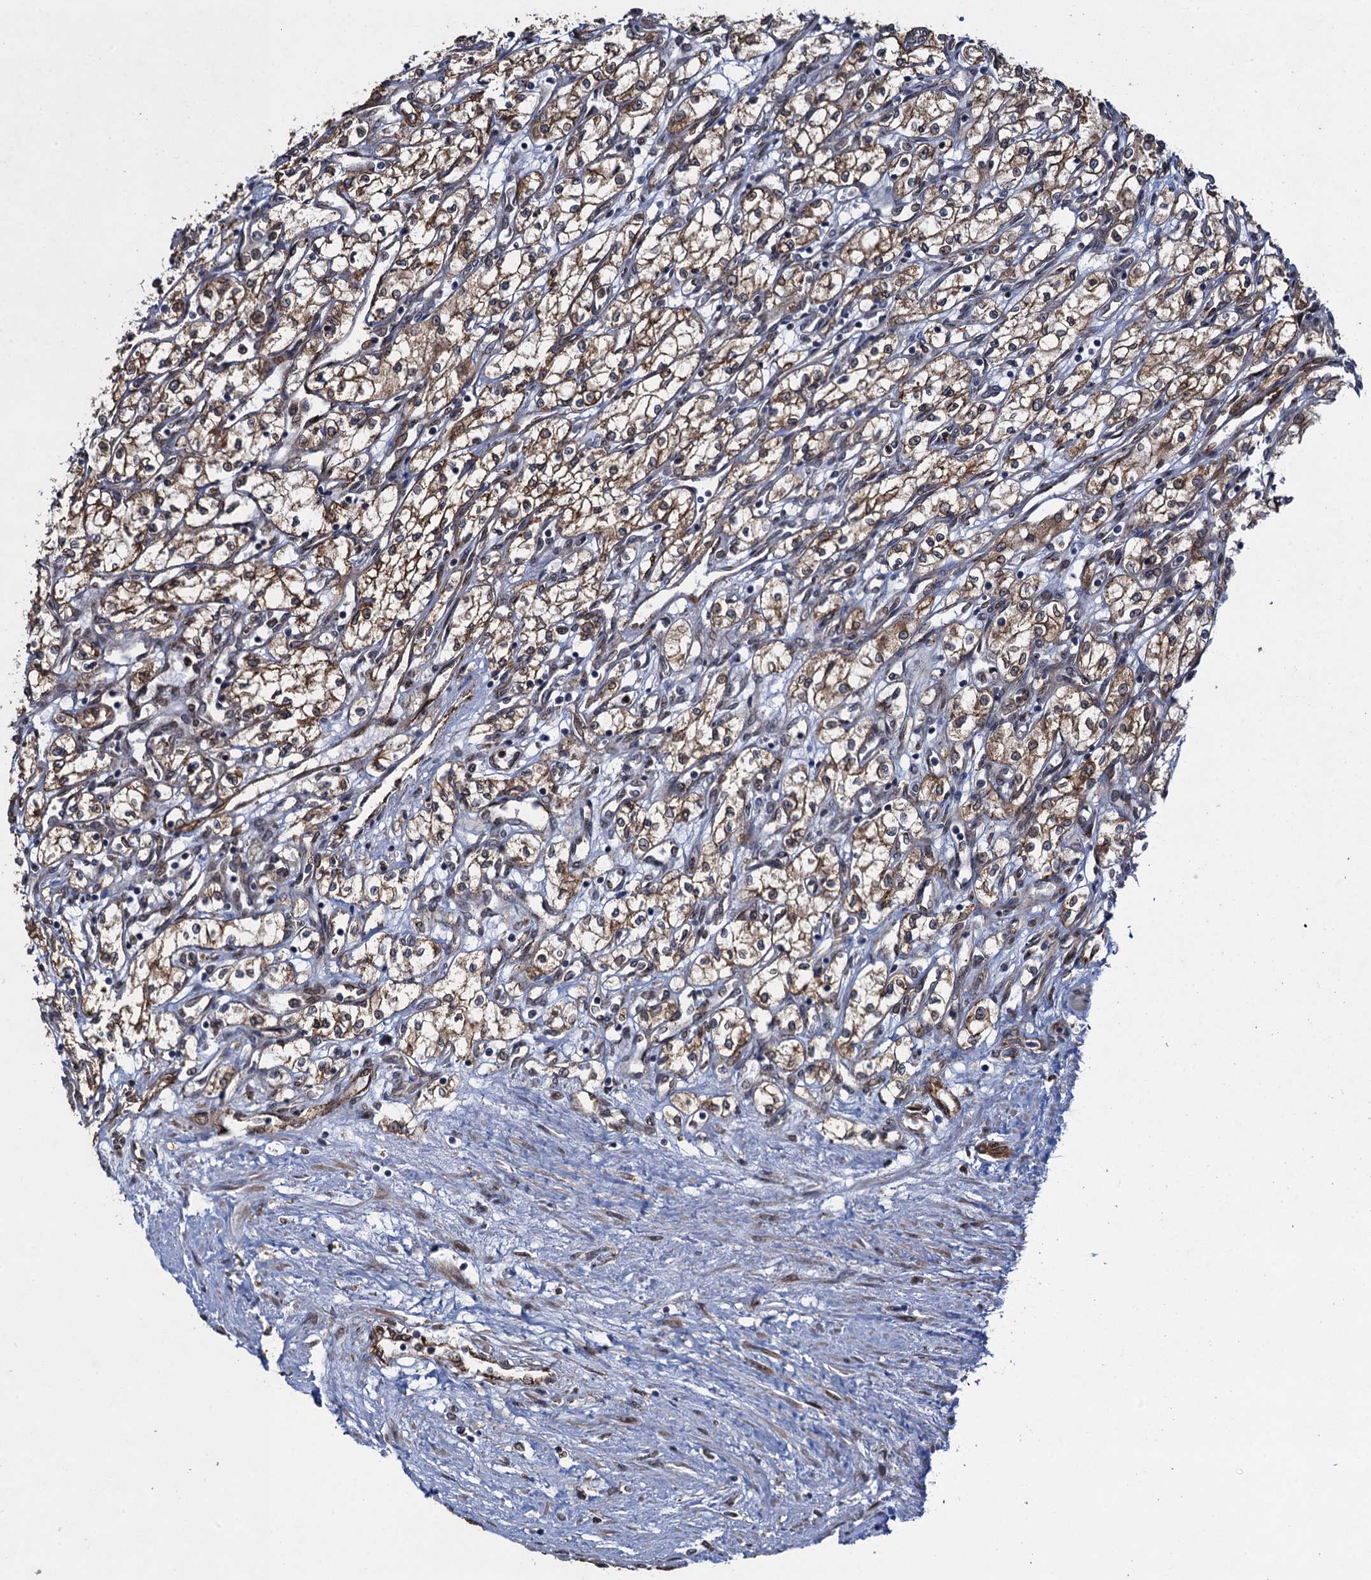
{"staining": {"intensity": "moderate", "quantity": "25%-75%", "location": "cytoplasmic/membranous"}, "tissue": "renal cancer", "cell_type": "Tumor cells", "image_type": "cancer", "snomed": [{"axis": "morphology", "description": "Adenocarcinoma, NOS"}, {"axis": "topography", "description": "Kidney"}], "caption": "A histopathology image of renal adenocarcinoma stained for a protein exhibits moderate cytoplasmic/membranous brown staining in tumor cells. (Stains: DAB in brown, nuclei in blue, Microscopy: brightfield microscopy at high magnification).", "gene": "EVX2", "patient": {"sex": "male", "age": 59}}